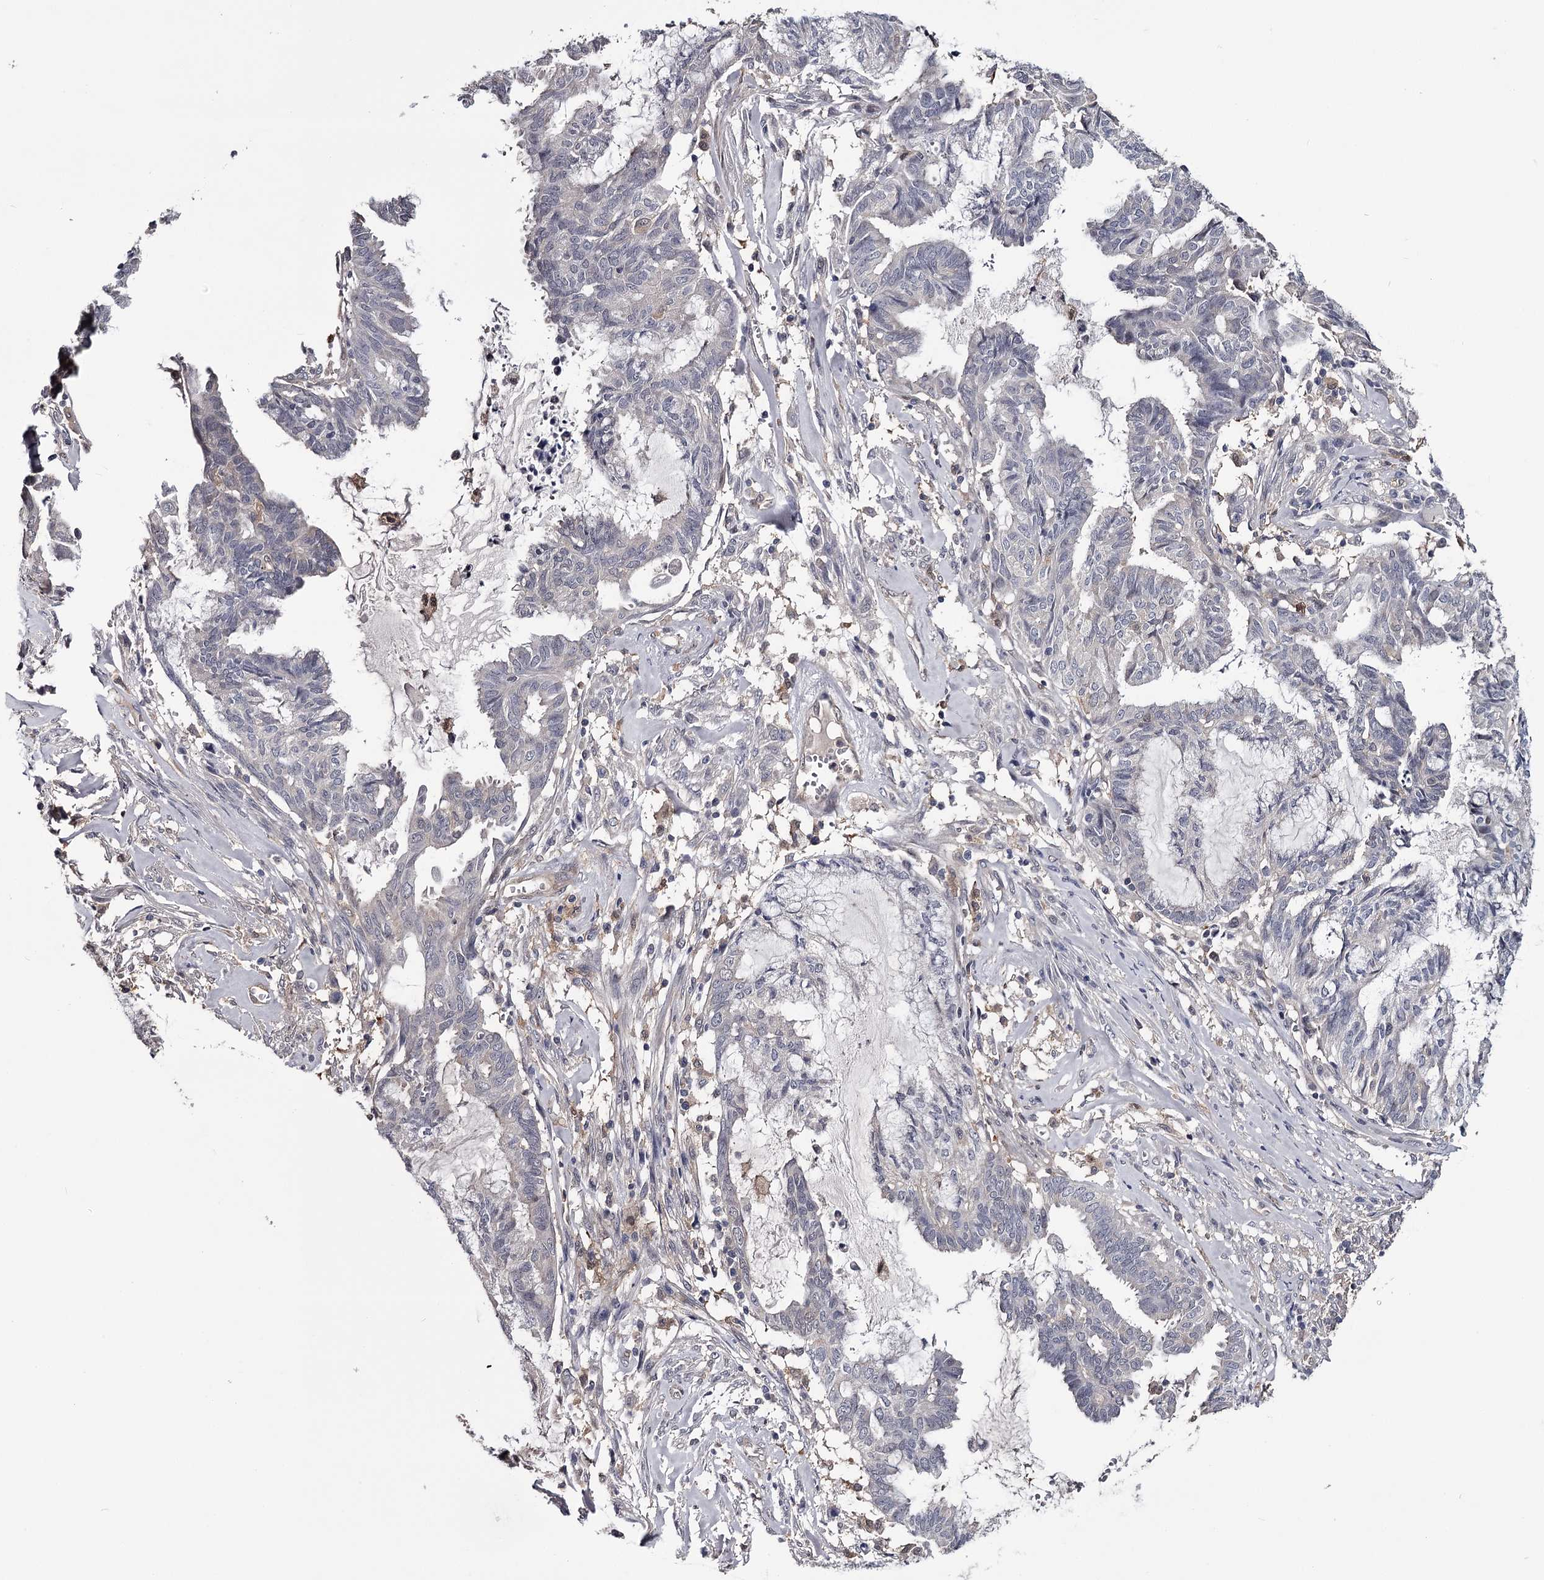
{"staining": {"intensity": "negative", "quantity": "none", "location": "none"}, "tissue": "endometrial cancer", "cell_type": "Tumor cells", "image_type": "cancer", "snomed": [{"axis": "morphology", "description": "Adenocarcinoma, NOS"}, {"axis": "topography", "description": "Endometrium"}], "caption": "Protein analysis of endometrial cancer demonstrates no significant expression in tumor cells. (DAB immunohistochemistry (IHC), high magnification).", "gene": "GSTO1", "patient": {"sex": "female", "age": 86}}